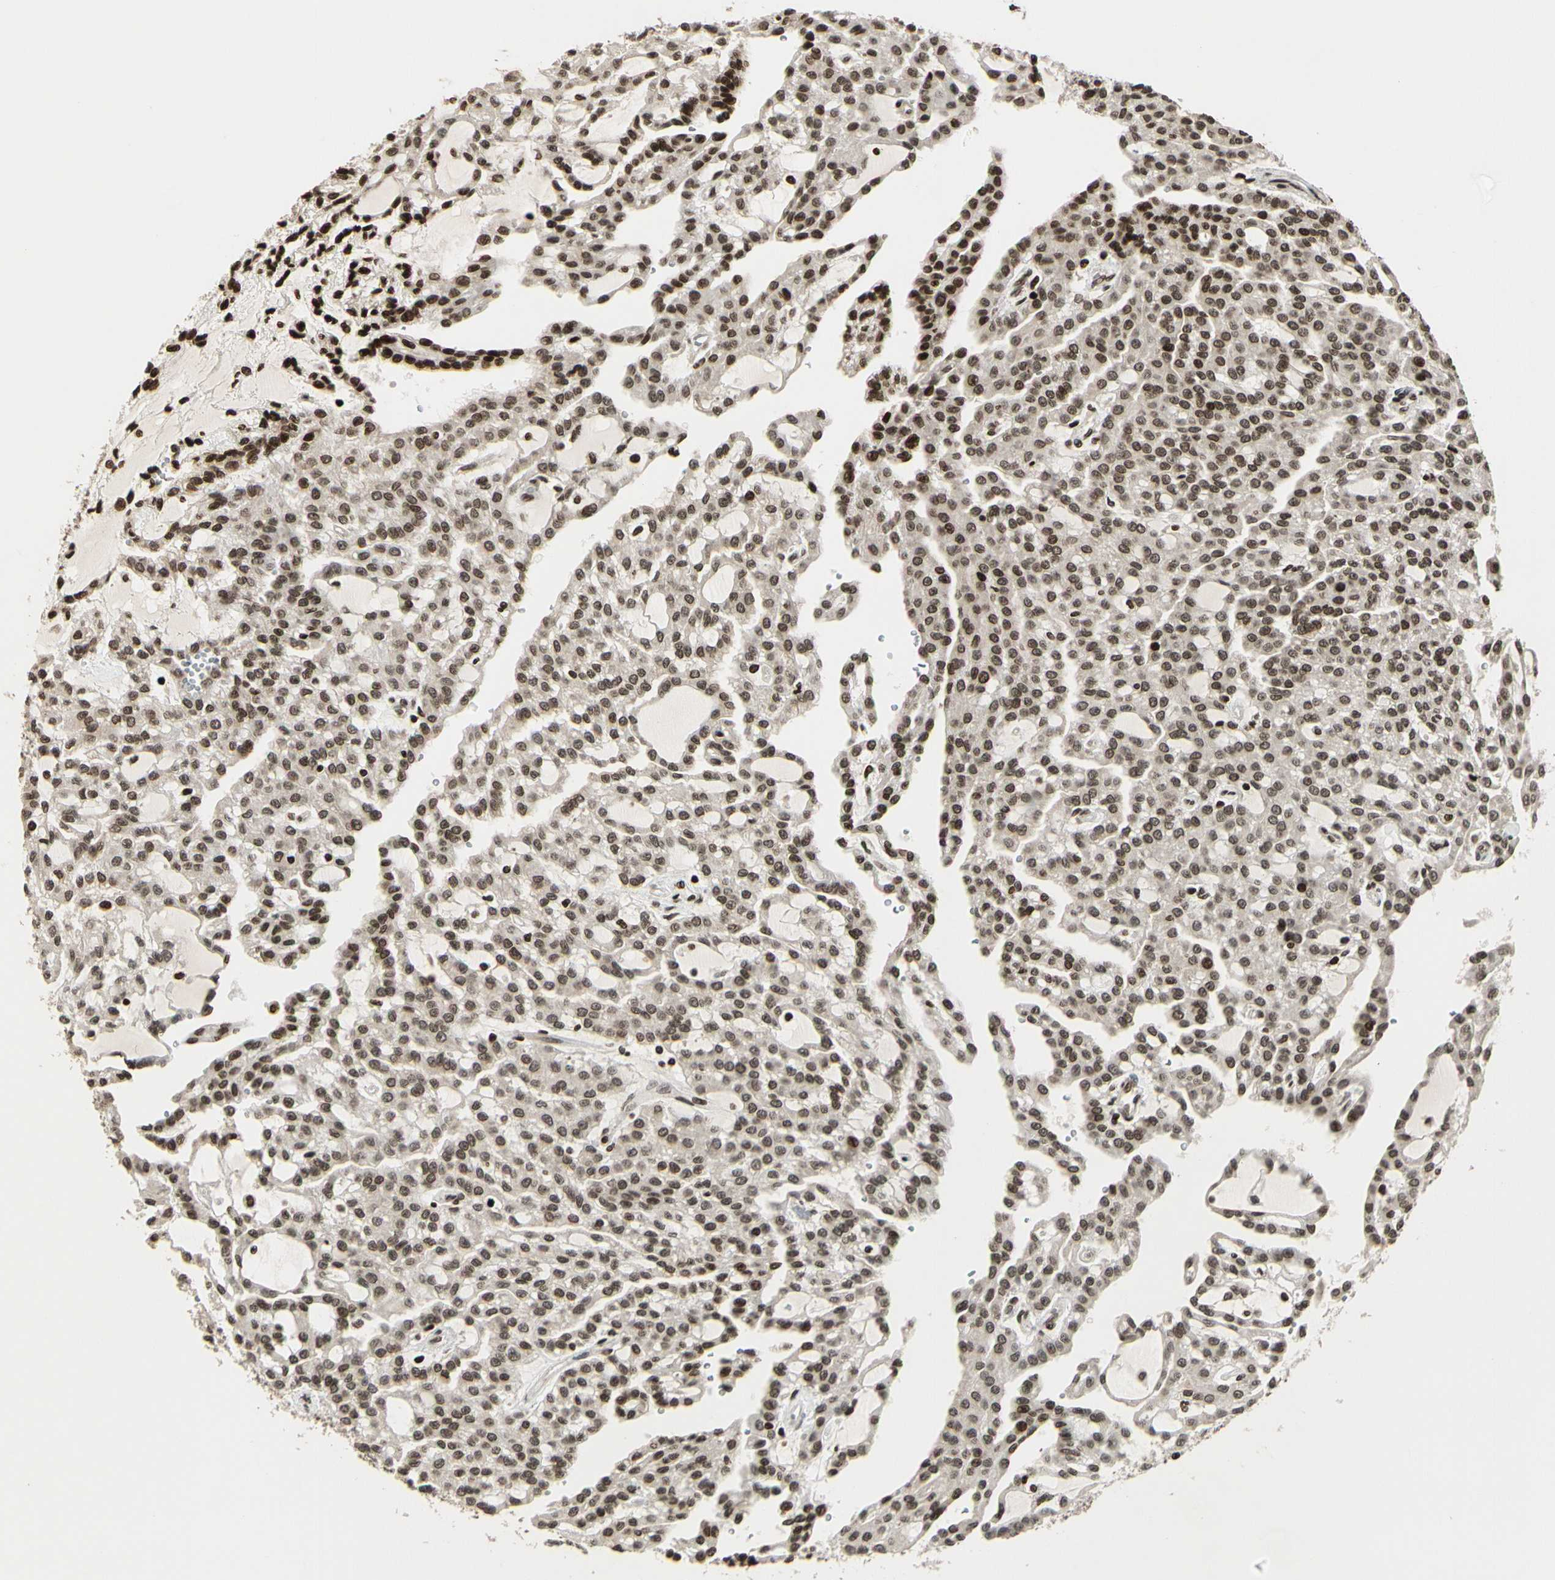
{"staining": {"intensity": "moderate", "quantity": ">75%", "location": "nuclear"}, "tissue": "renal cancer", "cell_type": "Tumor cells", "image_type": "cancer", "snomed": [{"axis": "morphology", "description": "Adenocarcinoma, NOS"}, {"axis": "topography", "description": "Kidney"}], "caption": "Renal cancer (adenocarcinoma) was stained to show a protein in brown. There is medium levels of moderate nuclear staining in approximately >75% of tumor cells. The staining is performed using DAB (3,3'-diaminobenzidine) brown chromogen to label protein expression. The nuclei are counter-stained blue using hematoxylin.", "gene": "TSHZ3", "patient": {"sex": "male", "age": 63}}